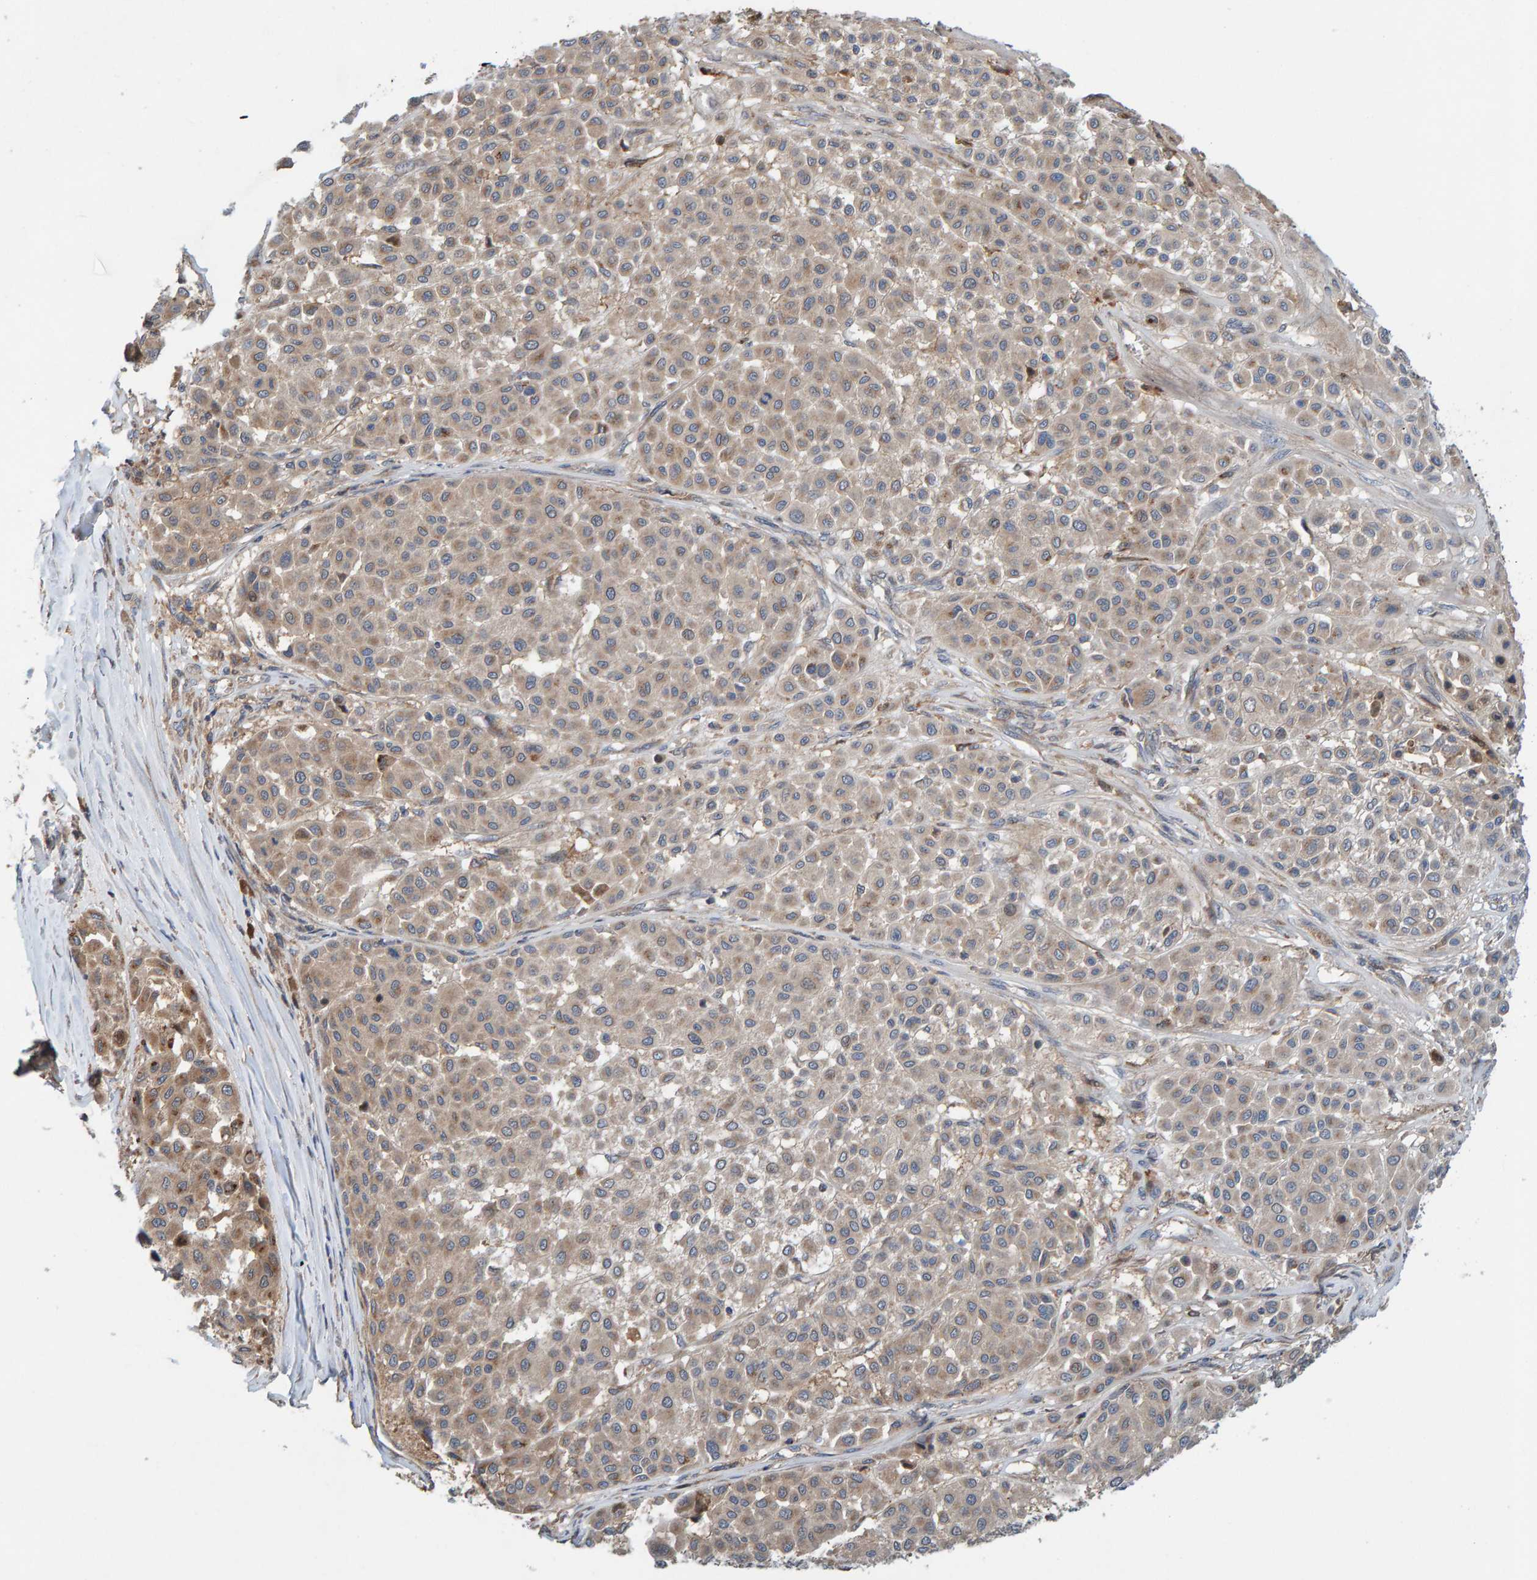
{"staining": {"intensity": "weak", "quantity": "<25%", "location": "cytoplasmic/membranous"}, "tissue": "melanoma", "cell_type": "Tumor cells", "image_type": "cancer", "snomed": [{"axis": "morphology", "description": "Malignant melanoma, Metastatic site"}, {"axis": "topography", "description": "Soft tissue"}], "caption": "This is a micrograph of immunohistochemistry staining of malignant melanoma (metastatic site), which shows no expression in tumor cells.", "gene": "KIAA0753", "patient": {"sex": "male", "age": 41}}